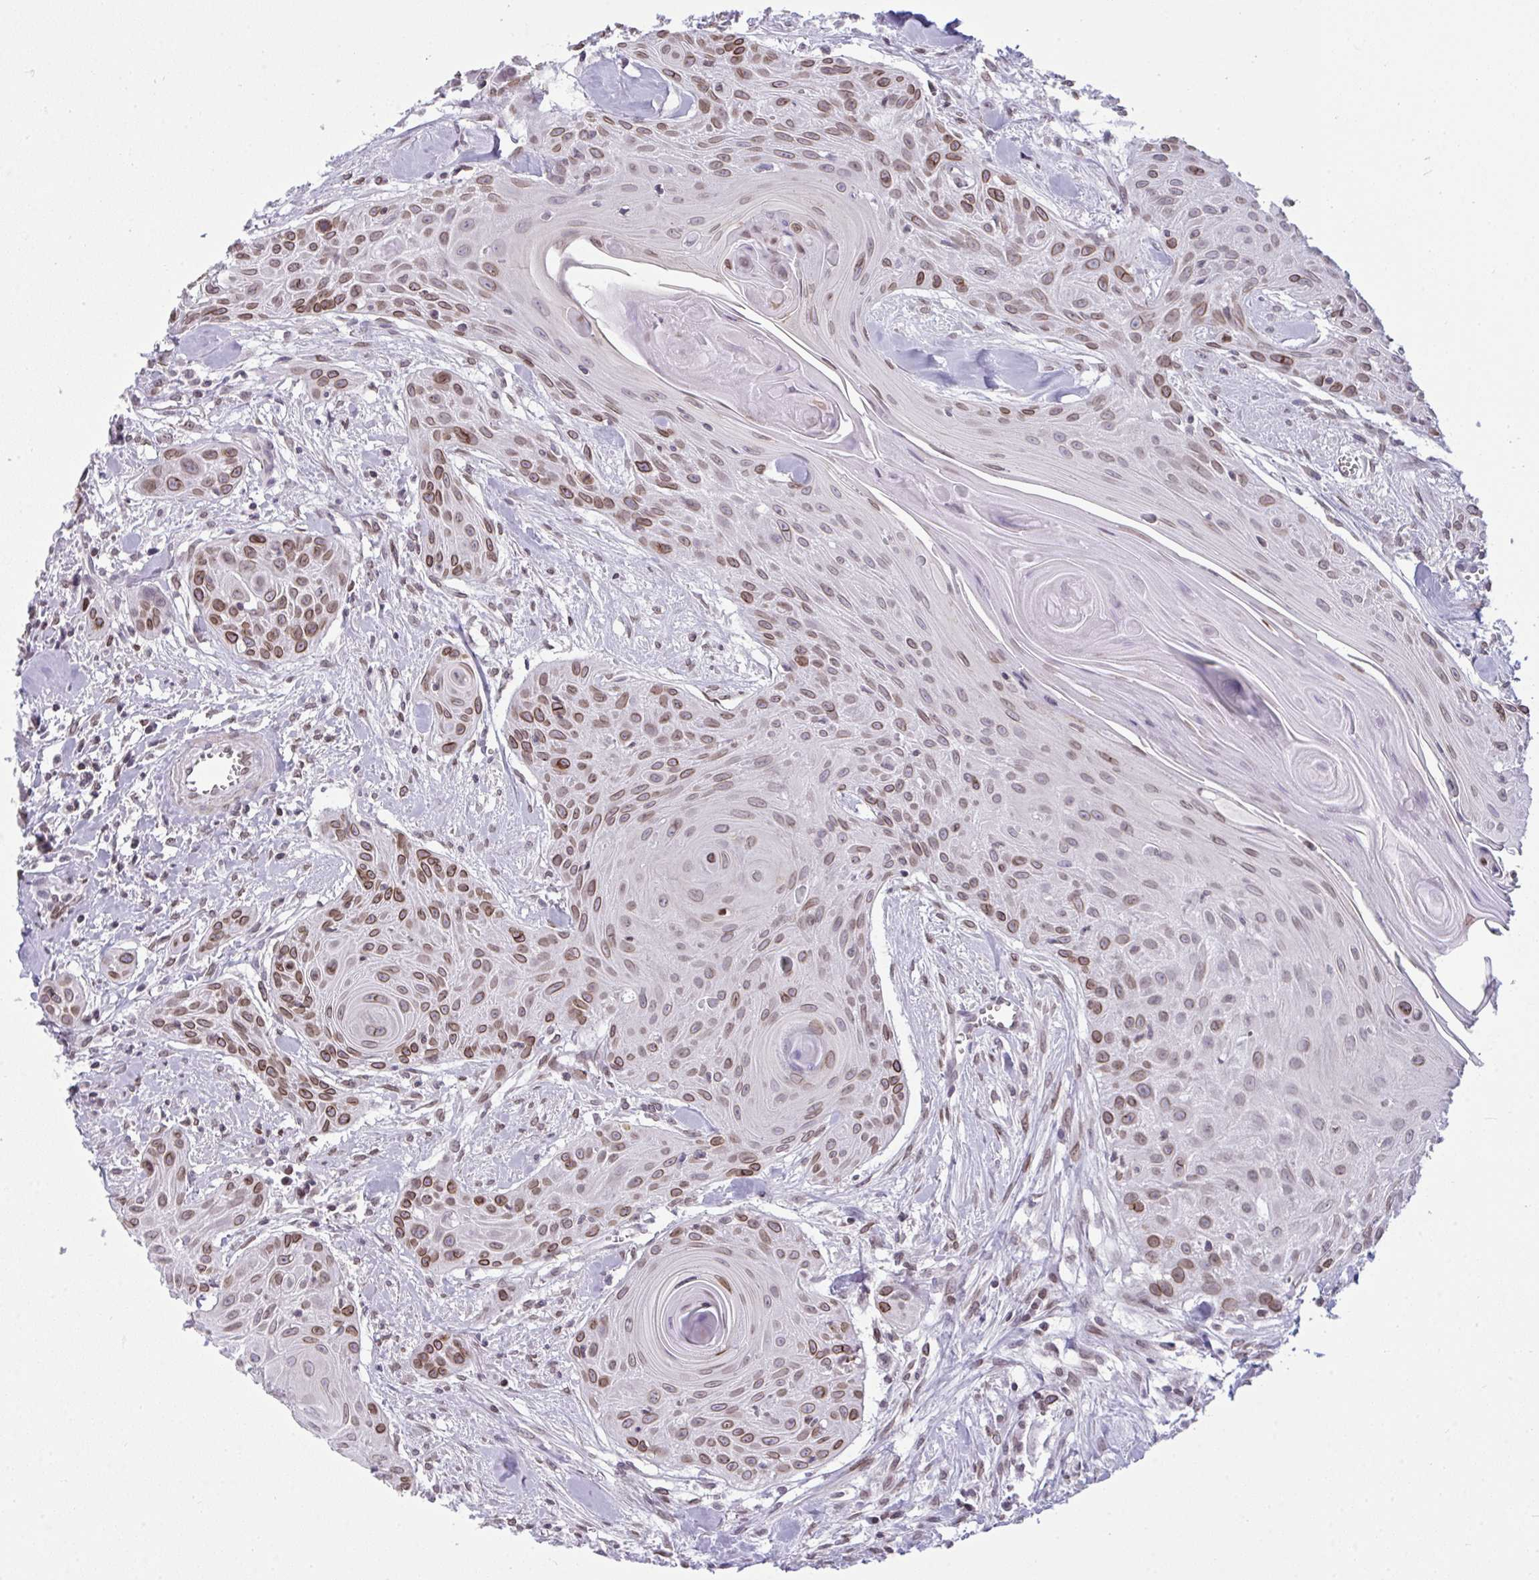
{"staining": {"intensity": "moderate", "quantity": "25%-75%", "location": "cytoplasmic/membranous,nuclear"}, "tissue": "head and neck cancer", "cell_type": "Tumor cells", "image_type": "cancer", "snomed": [{"axis": "morphology", "description": "Squamous cell carcinoma, NOS"}, {"axis": "topography", "description": "Lymph node"}, {"axis": "topography", "description": "Salivary gland"}, {"axis": "topography", "description": "Head-Neck"}], "caption": "Brown immunohistochemical staining in human head and neck cancer demonstrates moderate cytoplasmic/membranous and nuclear expression in about 25%-75% of tumor cells. (IHC, brightfield microscopy, high magnification).", "gene": "LMNB2", "patient": {"sex": "female", "age": 74}}